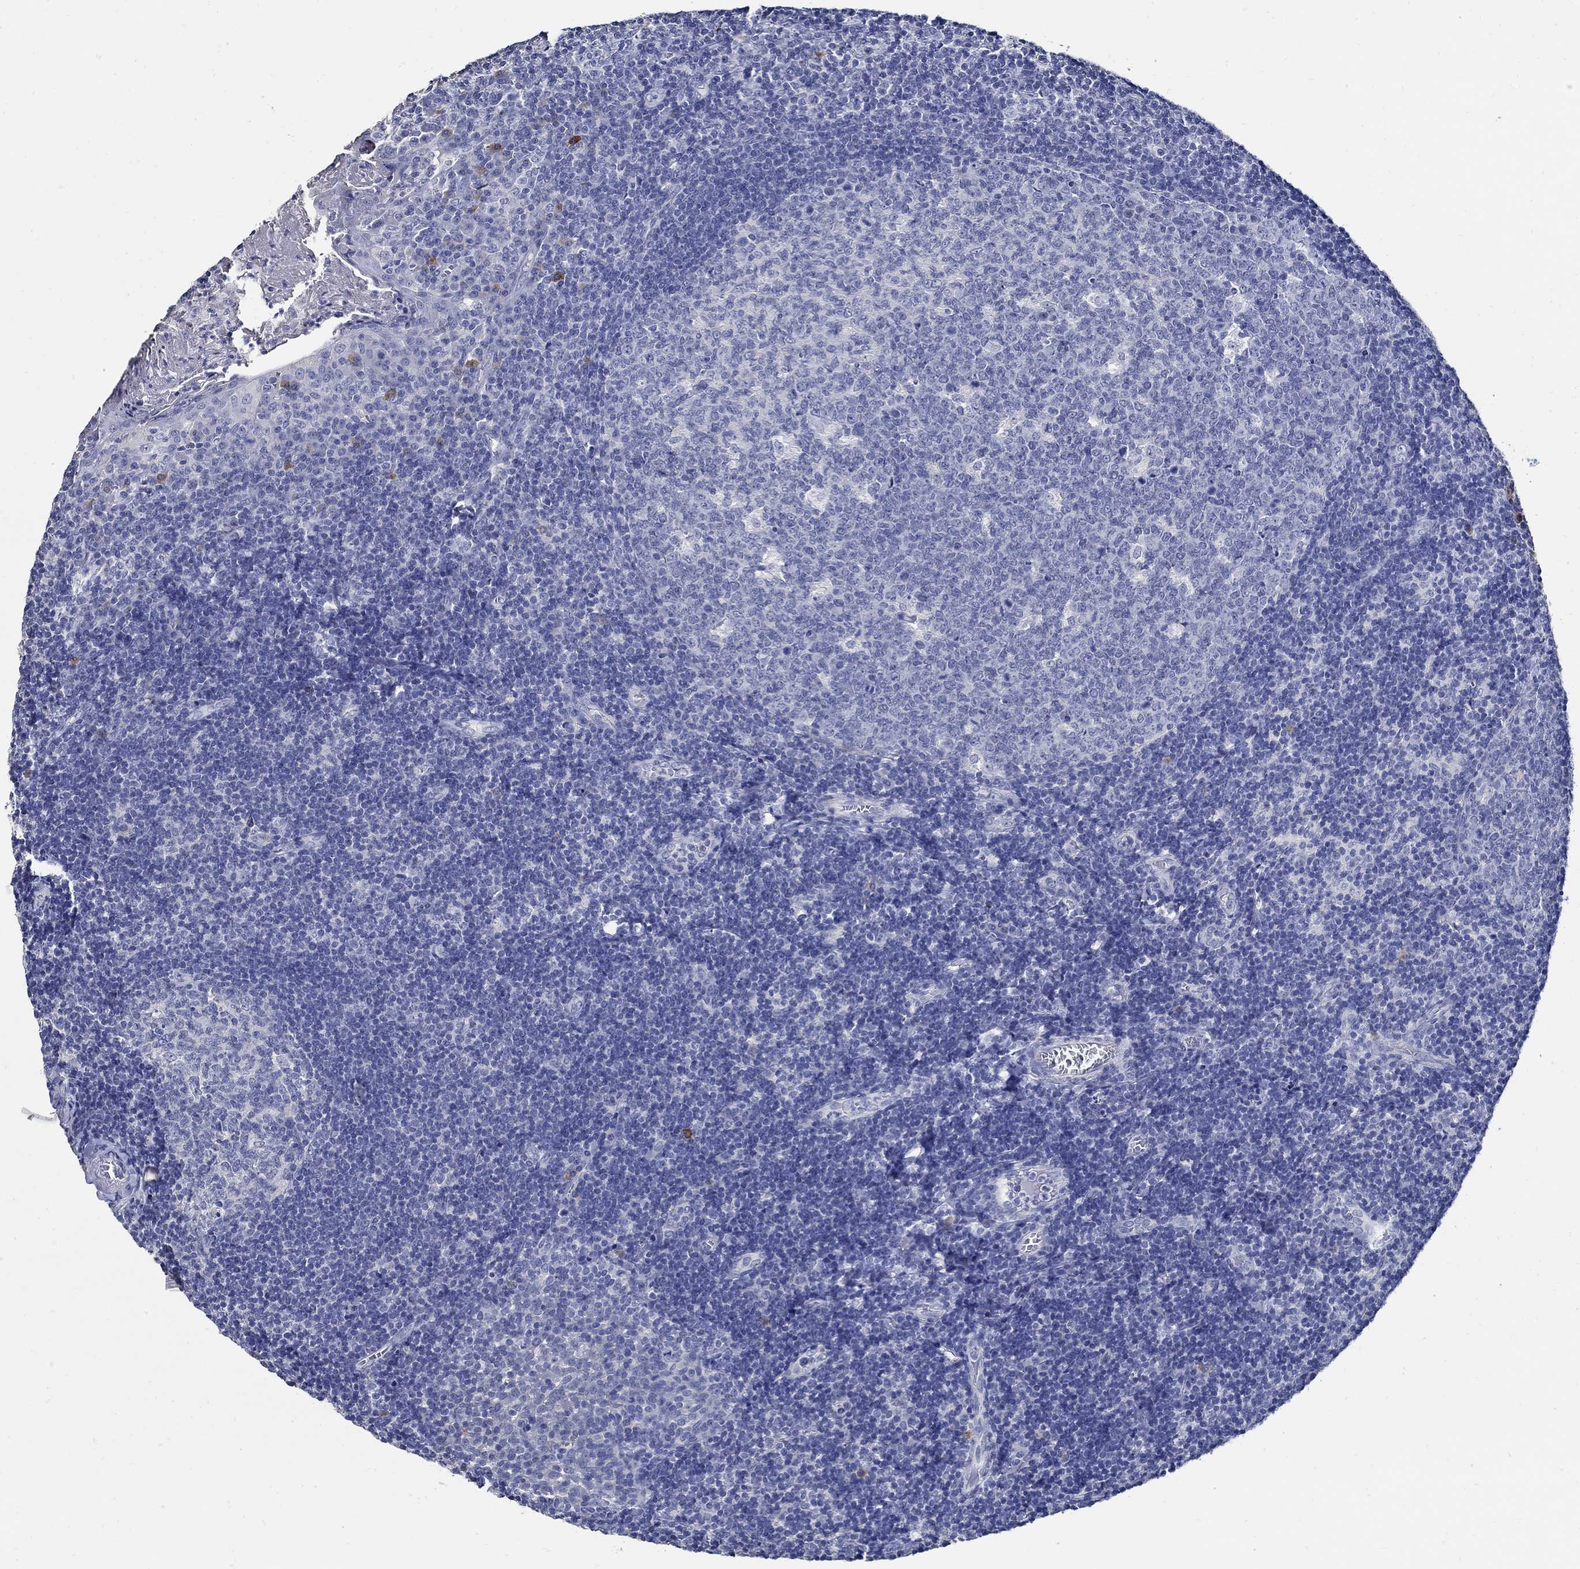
{"staining": {"intensity": "negative", "quantity": "none", "location": "none"}, "tissue": "tonsil", "cell_type": "Germinal center cells", "image_type": "normal", "snomed": [{"axis": "morphology", "description": "Normal tissue, NOS"}, {"axis": "topography", "description": "Tonsil"}], "caption": "IHC image of normal tonsil: human tonsil stained with DAB reveals no significant protein staining in germinal center cells.", "gene": "PRX", "patient": {"sex": "female", "age": 13}}